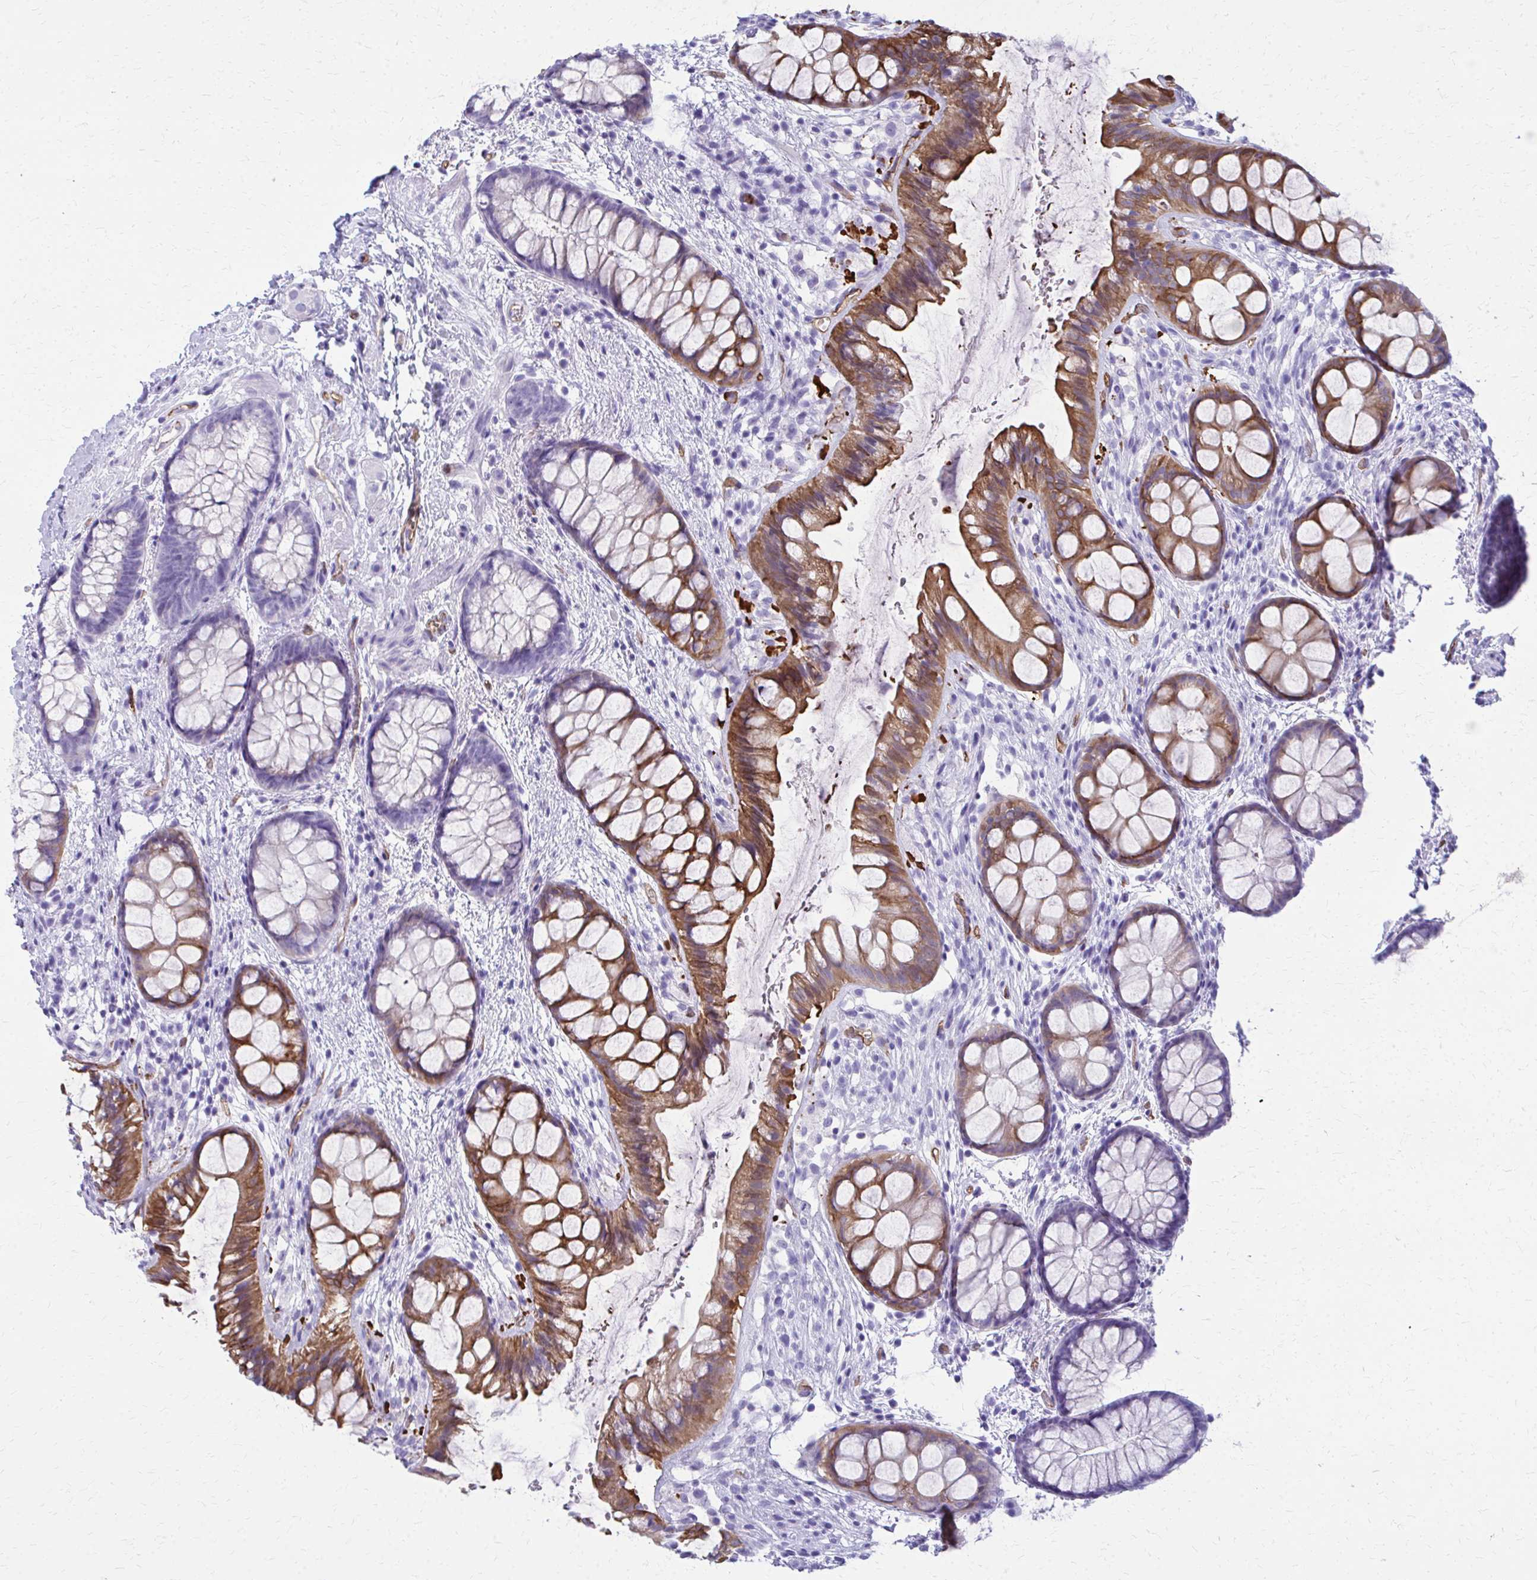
{"staining": {"intensity": "moderate", "quantity": "25%-75%", "location": "cytoplasmic/membranous"}, "tissue": "rectum", "cell_type": "Glandular cells", "image_type": "normal", "snomed": [{"axis": "morphology", "description": "Normal tissue, NOS"}, {"axis": "topography", "description": "Rectum"}], "caption": "High-power microscopy captured an immunohistochemistry (IHC) photomicrograph of benign rectum, revealing moderate cytoplasmic/membranous positivity in approximately 25%-75% of glandular cells. Using DAB (brown) and hematoxylin (blue) stains, captured at high magnification using brightfield microscopy.", "gene": "TPSG1", "patient": {"sex": "female", "age": 62}}